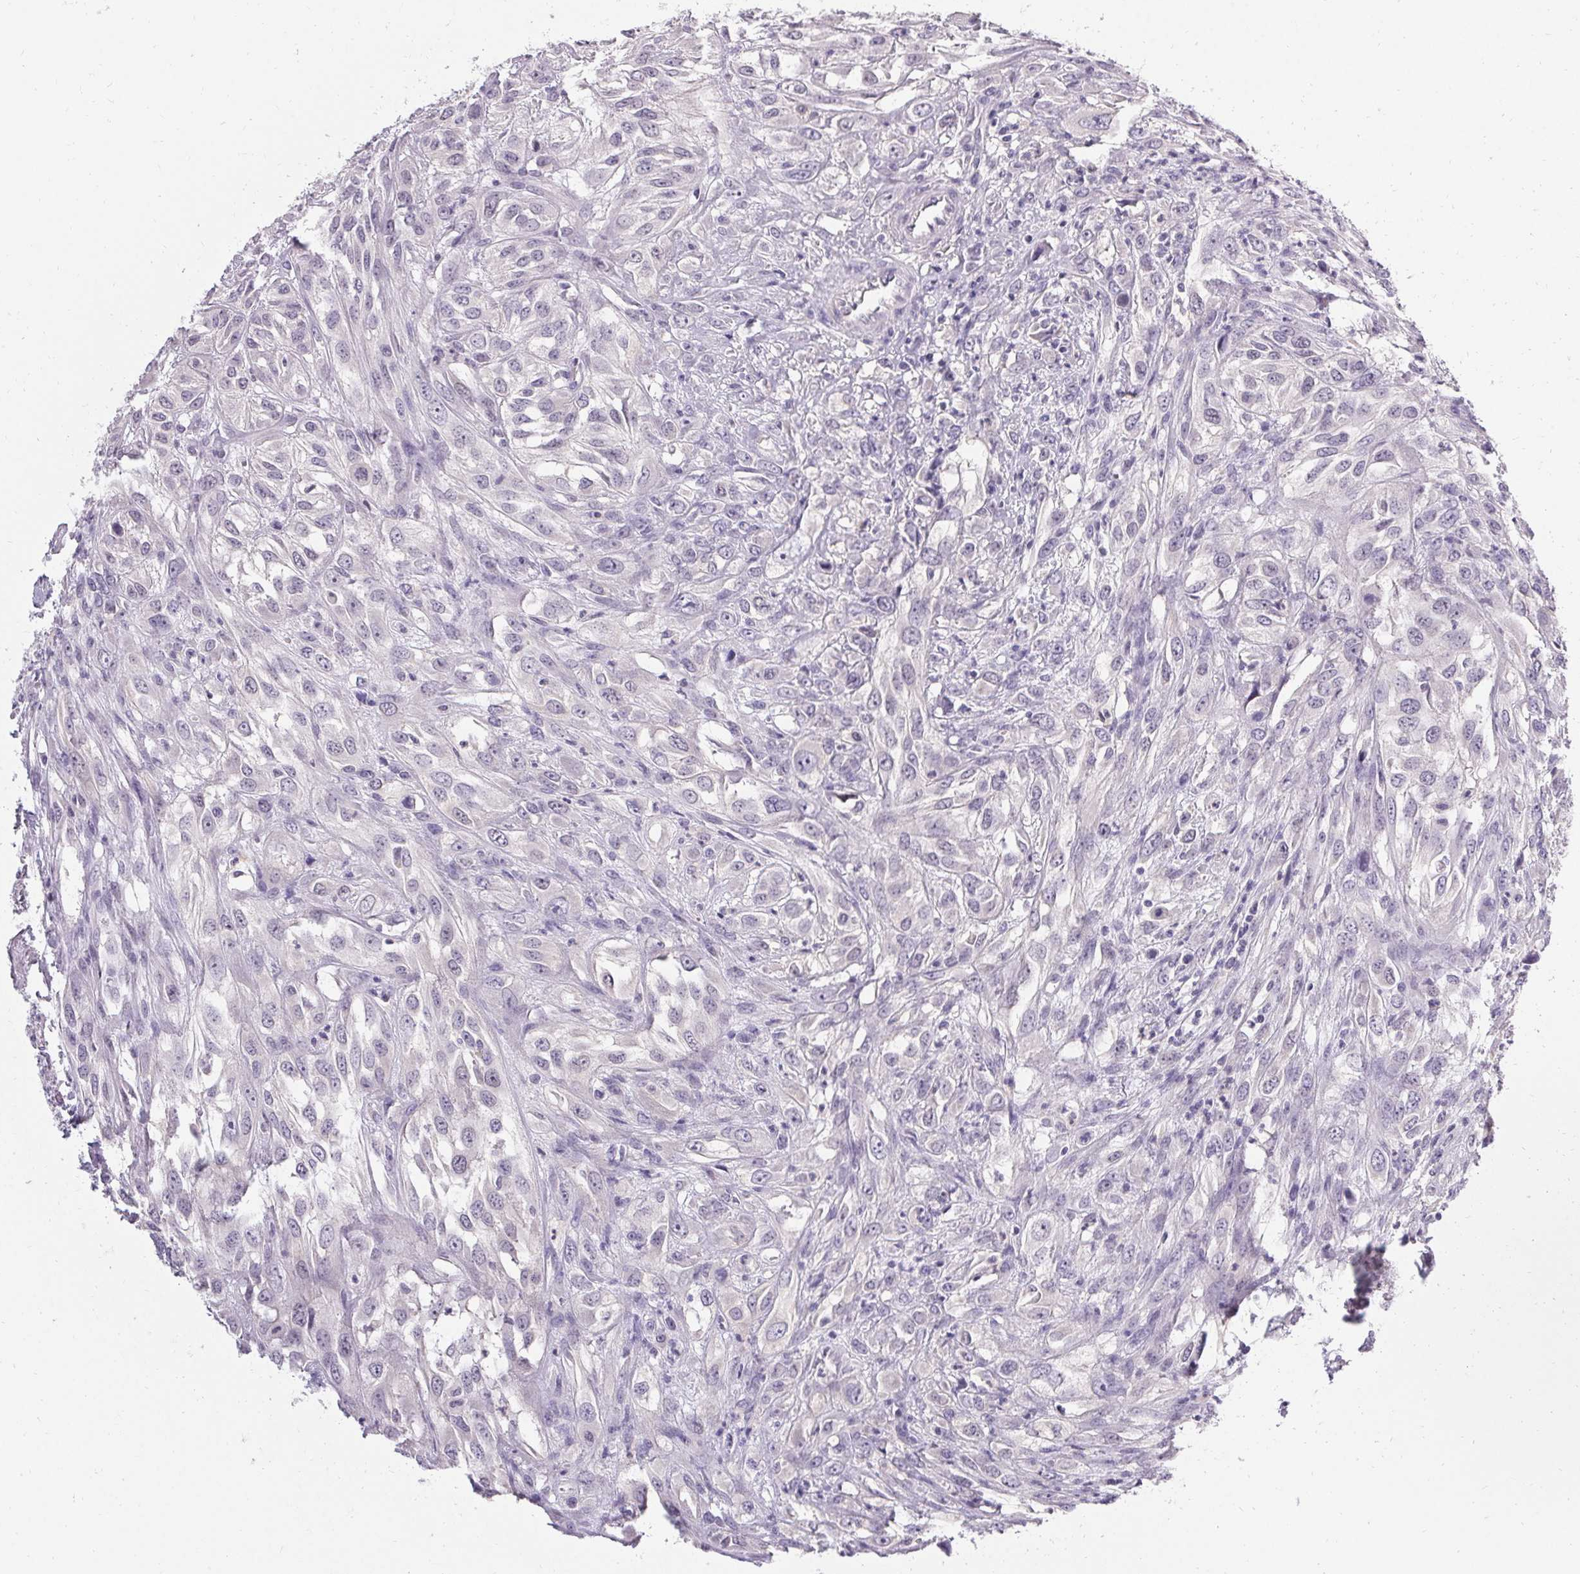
{"staining": {"intensity": "negative", "quantity": "none", "location": "none"}, "tissue": "urothelial cancer", "cell_type": "Tumor cells", "image_type": "cancer", "snomed": [{"axis": "morphology", "description": "Urothelial carcinoma, High grade"}, {"axis": "topography", "description": "Urinary bladder"}], "caption": "Immunohistochemistry photomicrograph of high-grade urothelial carcinoma stained for a protein (brown), which reveals no expression in tumor cells.", "gene": "PMEL", "patient": {"sex": "male", "age": 67}}